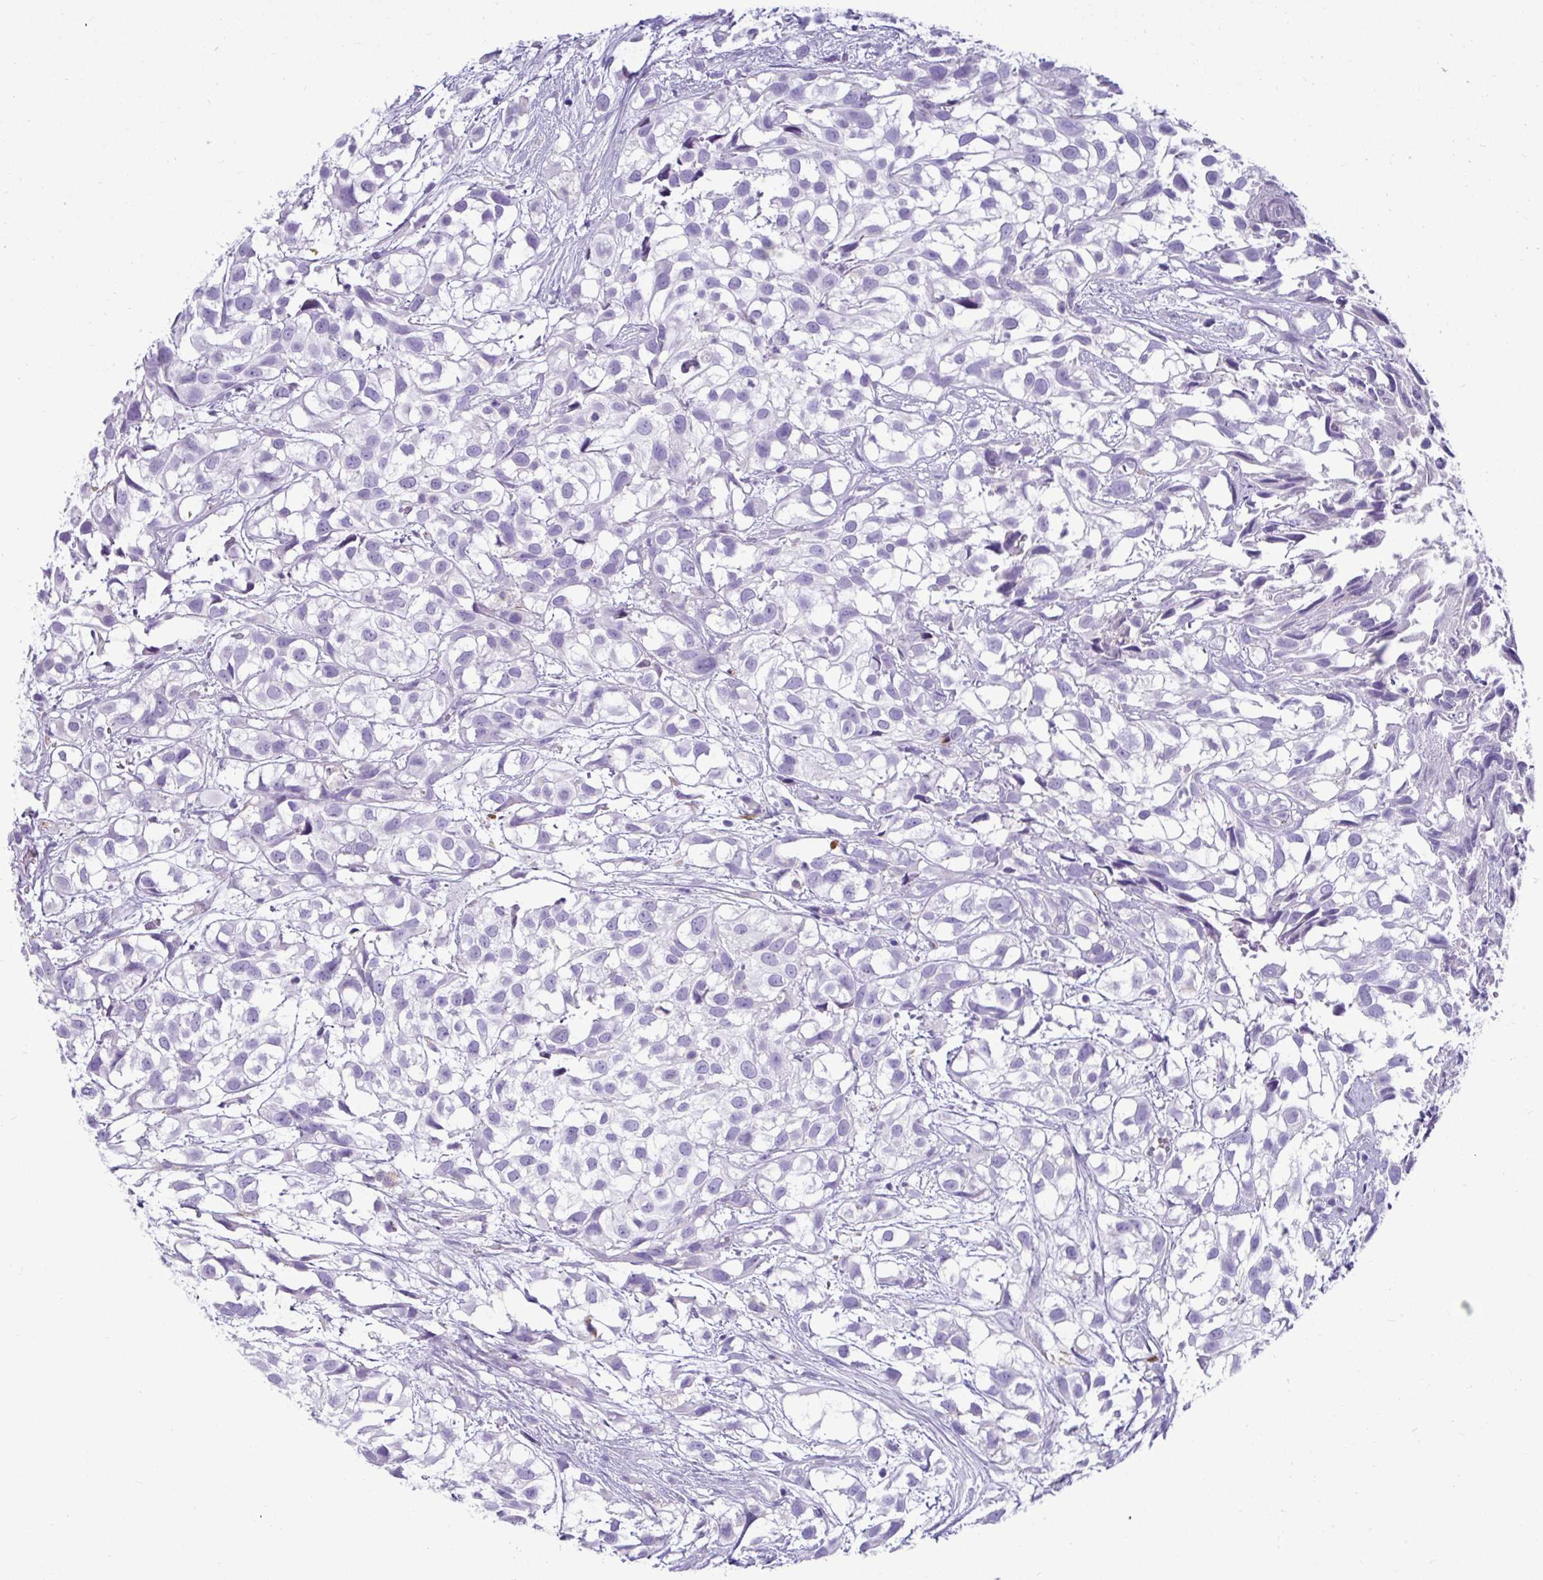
{"staining": {"intensity": "negative", "quantity": "none", "location": "none"}, "tissue": "urothelial cancer", "cell_type": "Tumor cells", "image_type": "cancer", "snomed": [{"axis": "morphology", "description": "Urothelial carcinoma, High grade"}, {"axis": "topography", "description": "Urinary bladder"}], "caption": "Tumor cells are negative for brown protein staining in urothelial cancer.", "gene": "CTSZ", "patient": {"sex": "male", "age": 56}}